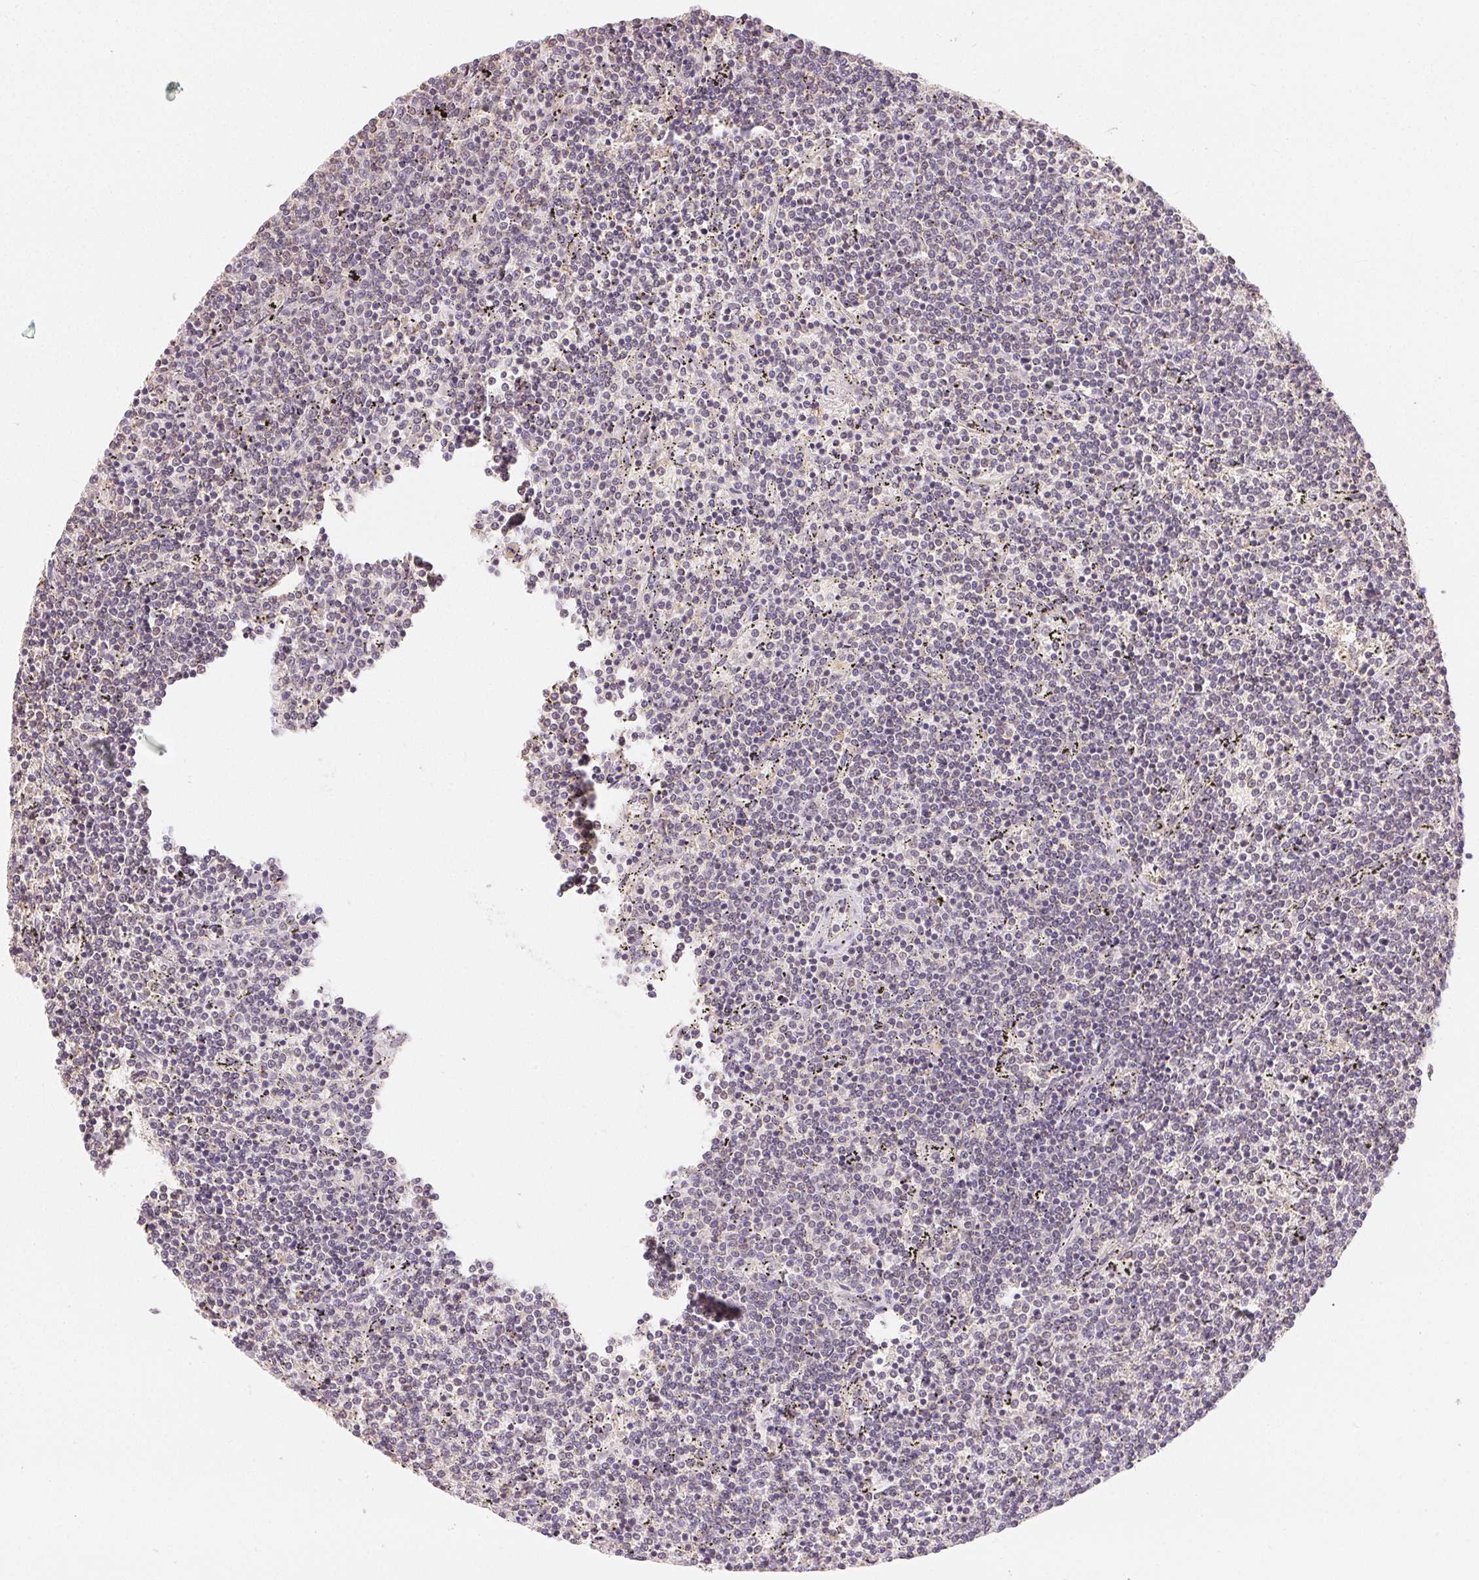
{"staining": {"intensity": "negative", "quantity": "none", "location": "none"}, "tissue": "lymphoma", "cell_type": "Tumor cells", "image_type": "cancer", "snomed": [{"axis": "morphology", "description": "Malignant lymphoma, non-Hodgkin's type, Low grade"}, {"axis": "topography", "description": "Spleen"}], "caption": "This is an IHC image of human malignant lymphoma, non-Hodgkin's type (low-grade). There is no positivity in tumor cells.", "gene": "SEZ6L2", "patient": {"sex": "female", "age": 50}}